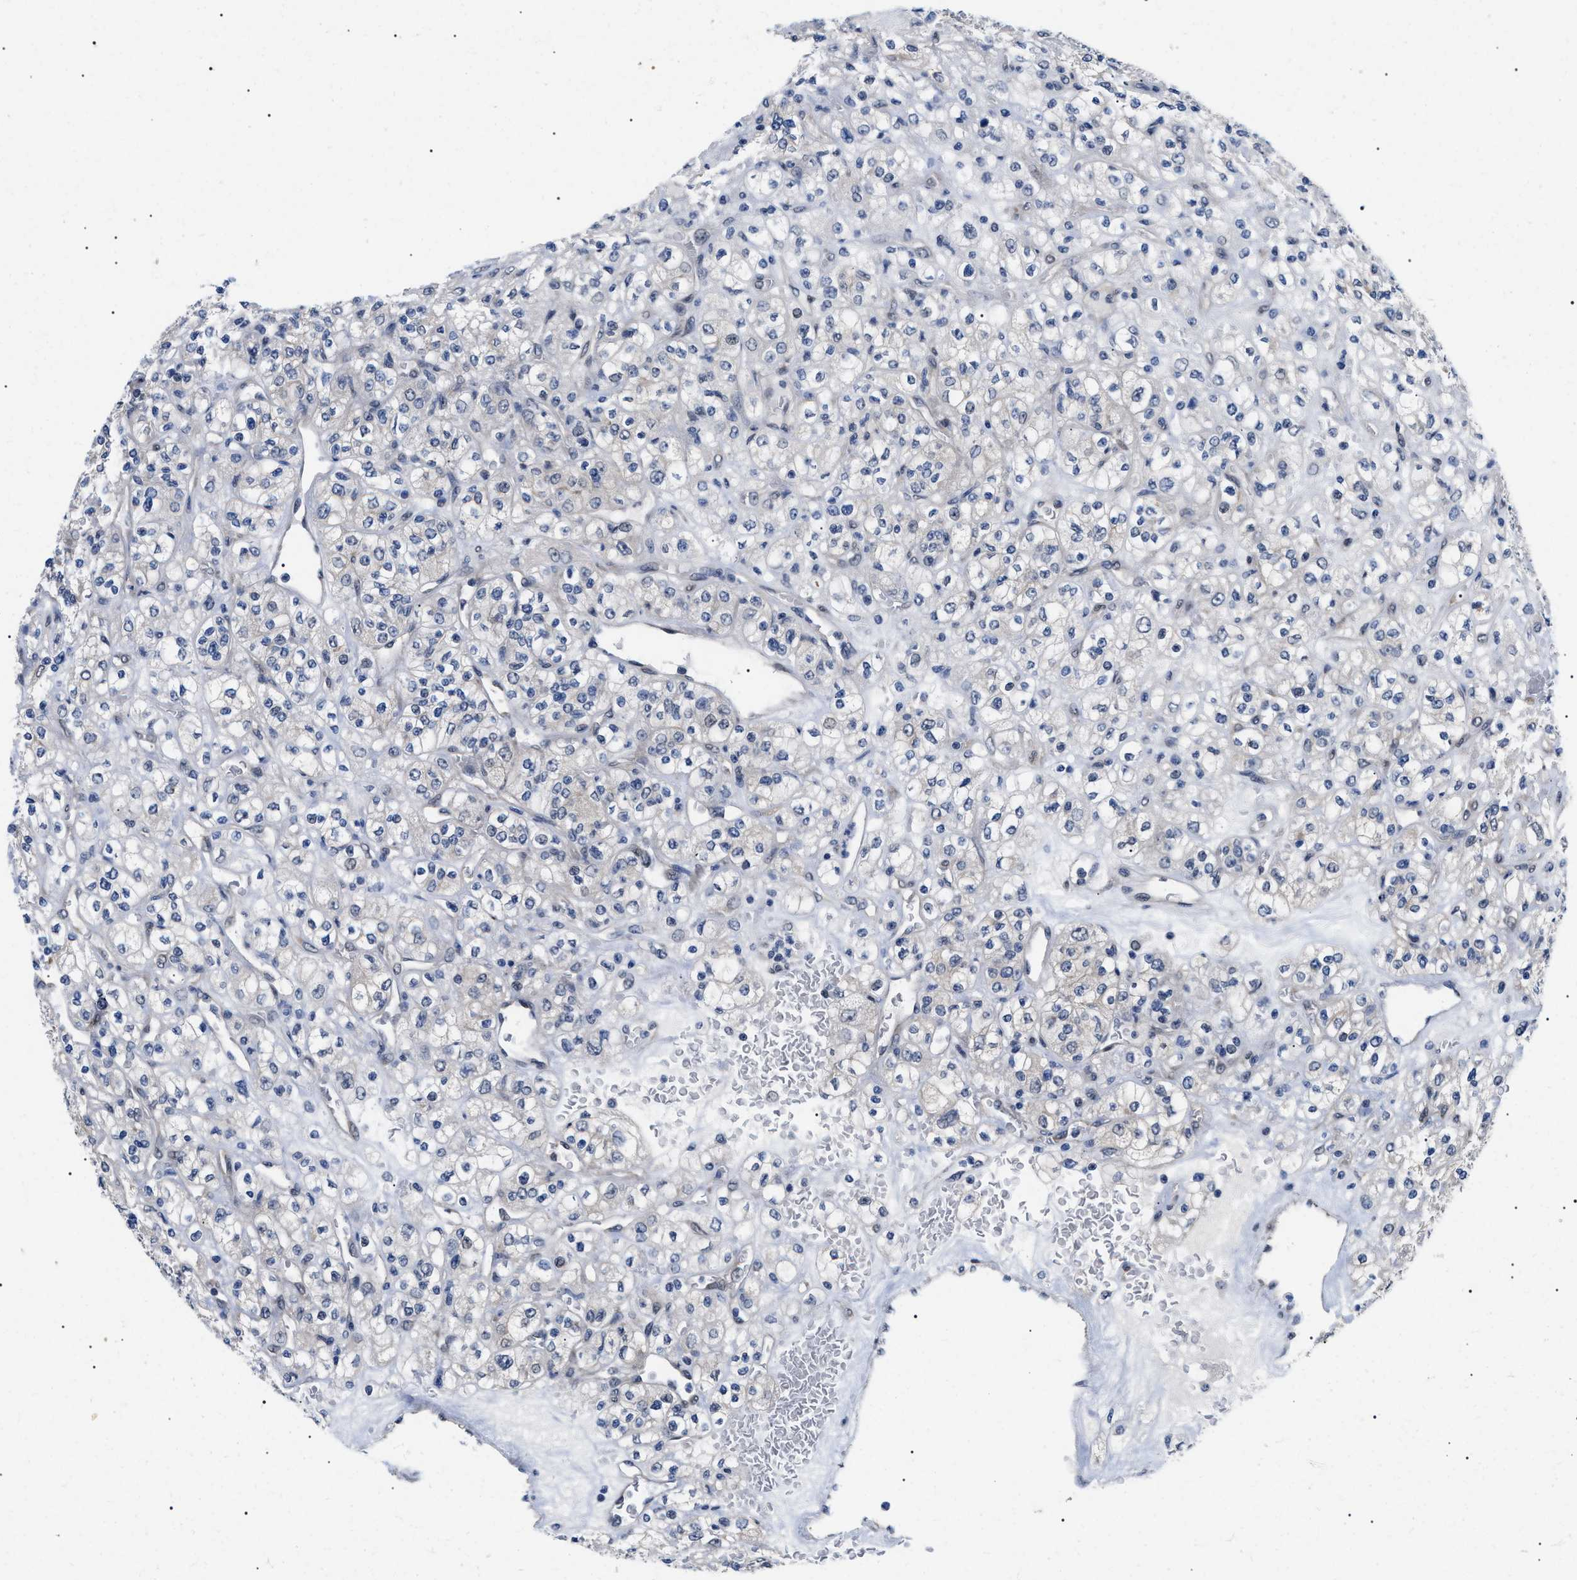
{"staining": {"intensity": "negative", "quantity": "none", "location": "none"}, "tissue": "renal cancer", "cell_type": "Tumor cells", "image_type": "cancer", "snomed": [{"axis": "morphology", "description": "Normal tissue, NOS"}, {"axis": "morphology", "description": "Adenocarcinoma, NOS"}, {"axis": "topography", "description": "Kidney"}], "caption": "Tumor cells show no significant positivity in renal cancer.", "gene": "GARRE1", "patient": {"sex": "female", "age": 72}}